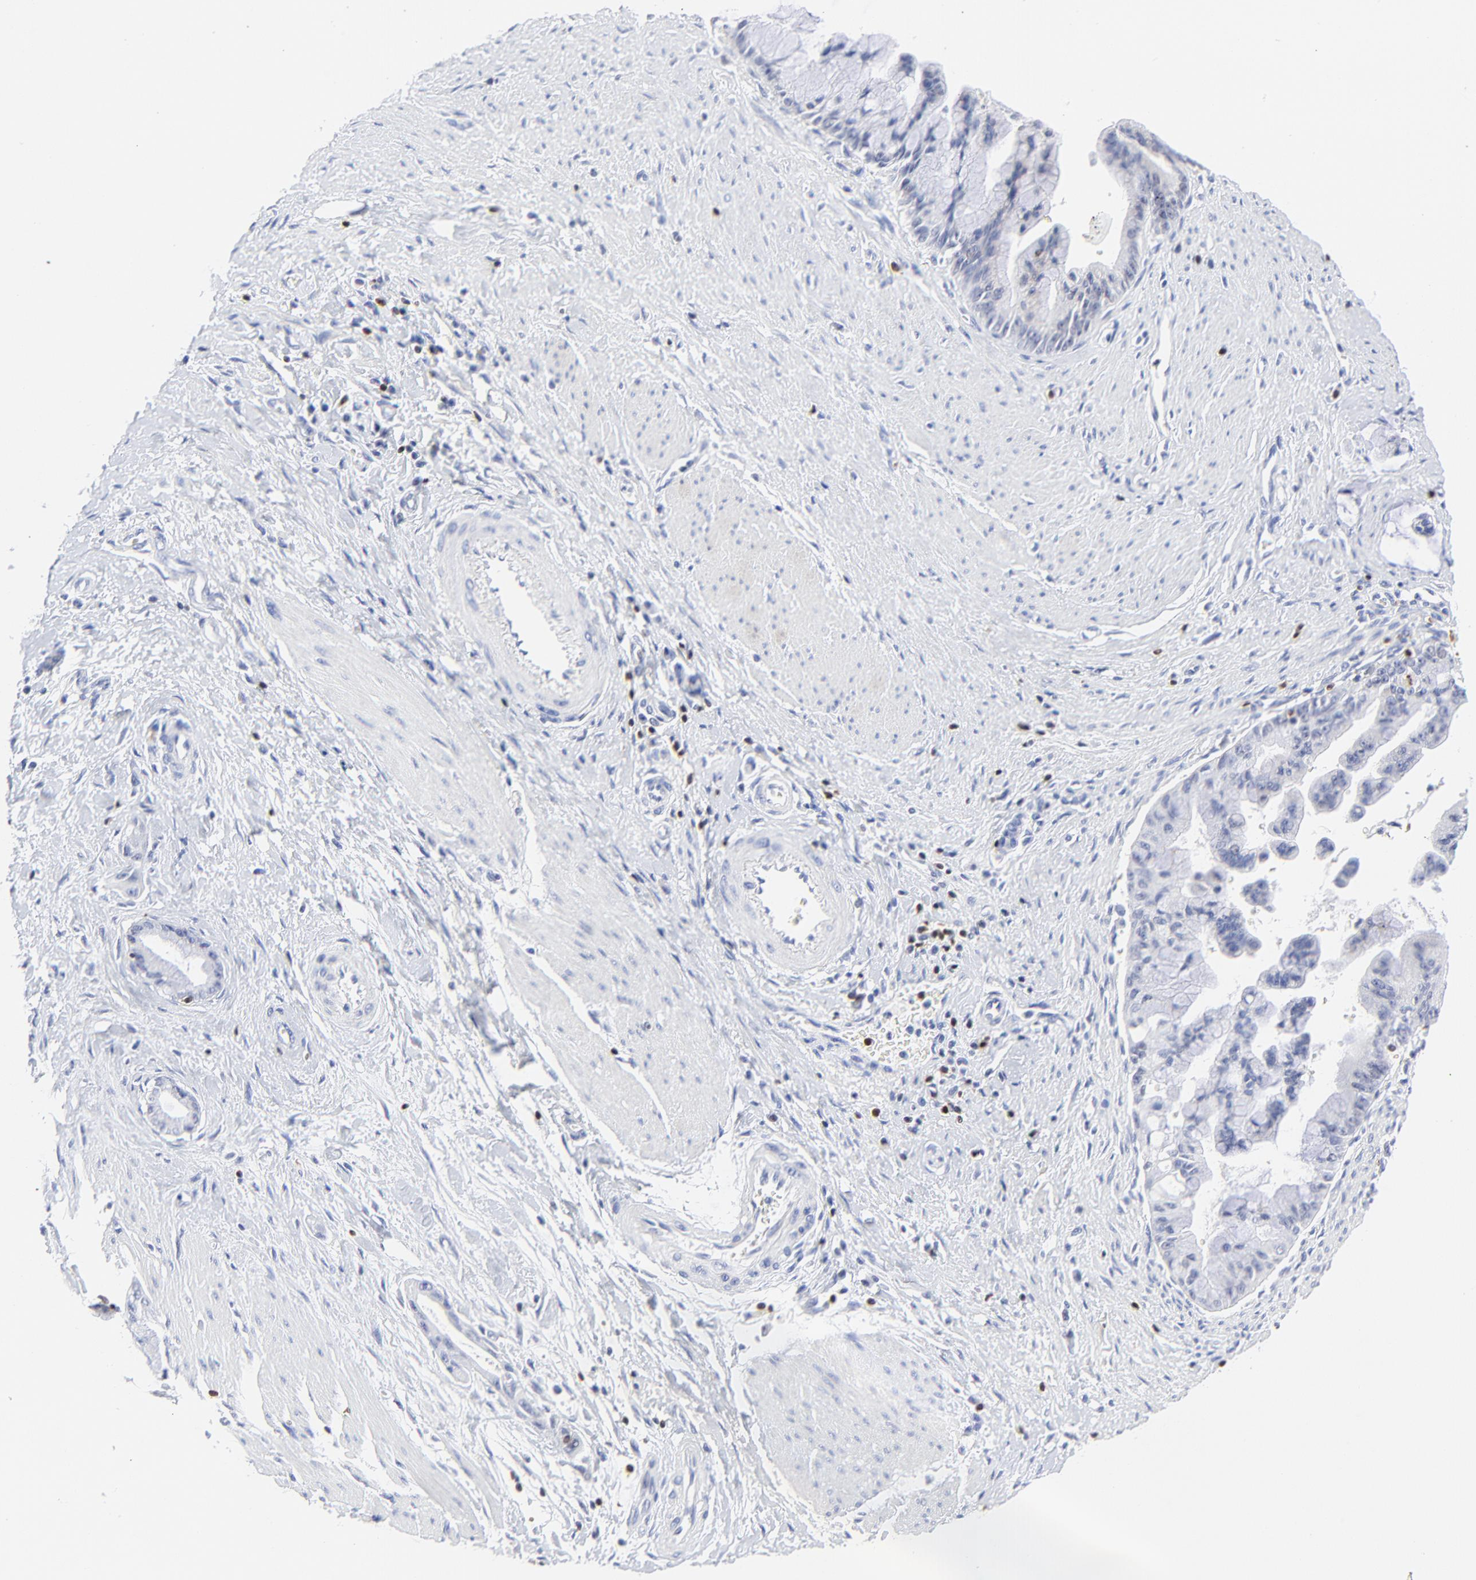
{"staining": {"intensity": "negative", "quantity": "none", "location": "none"}, "tissue": "pancreatic cancer", "cell_type": "Tumor cells", "image_type": "cancer", "snomed": [{"axis": "morphology", "description": "Adenocarcinoma, NOS"}, {"axis": "topography", "description": "Pancreas"}], "caption": "Tumor cells show no significant protein expression in pancreatic adenocarcinoma.", "gene": "ZAP70", "patient": {"sex": "male", "age": 59}}